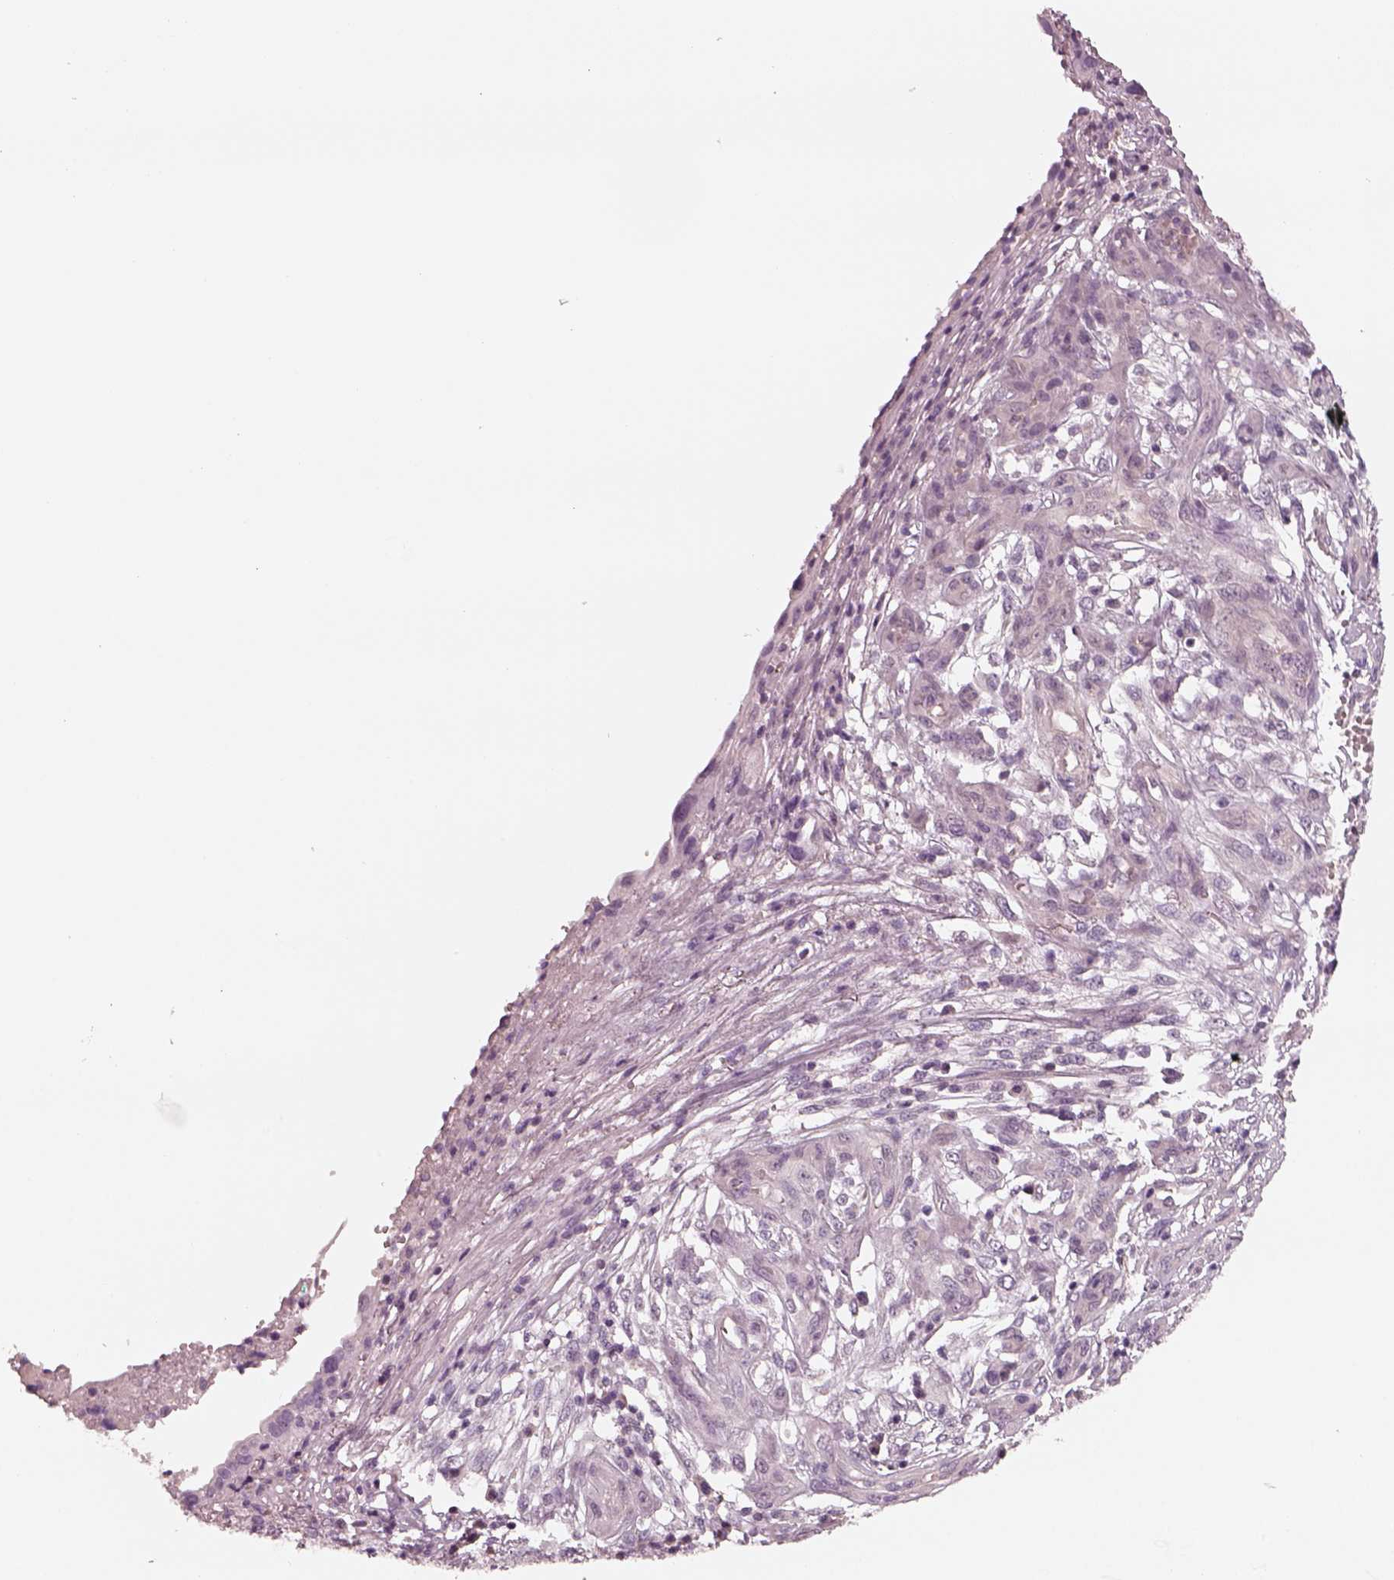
{"staining": {"intensity": "negative", "quantity": "none", "location": "none"}, "tissue": "stomach cancer", "cell_type": "Tumor cells", "image_type": "cancer", "snomed": [{"axis": "morphology", "description": "Adenocarcinoma, NOS"}, {"axis": "topography", "description": "Stomach, upper"}], "caption": "Immunohistochemical staining of stomach cancer (adenocarcinoma) displays no significant expression in tumor cells.", "gene": "EGR4", "patient": {"sex": "female", "age": 67}}